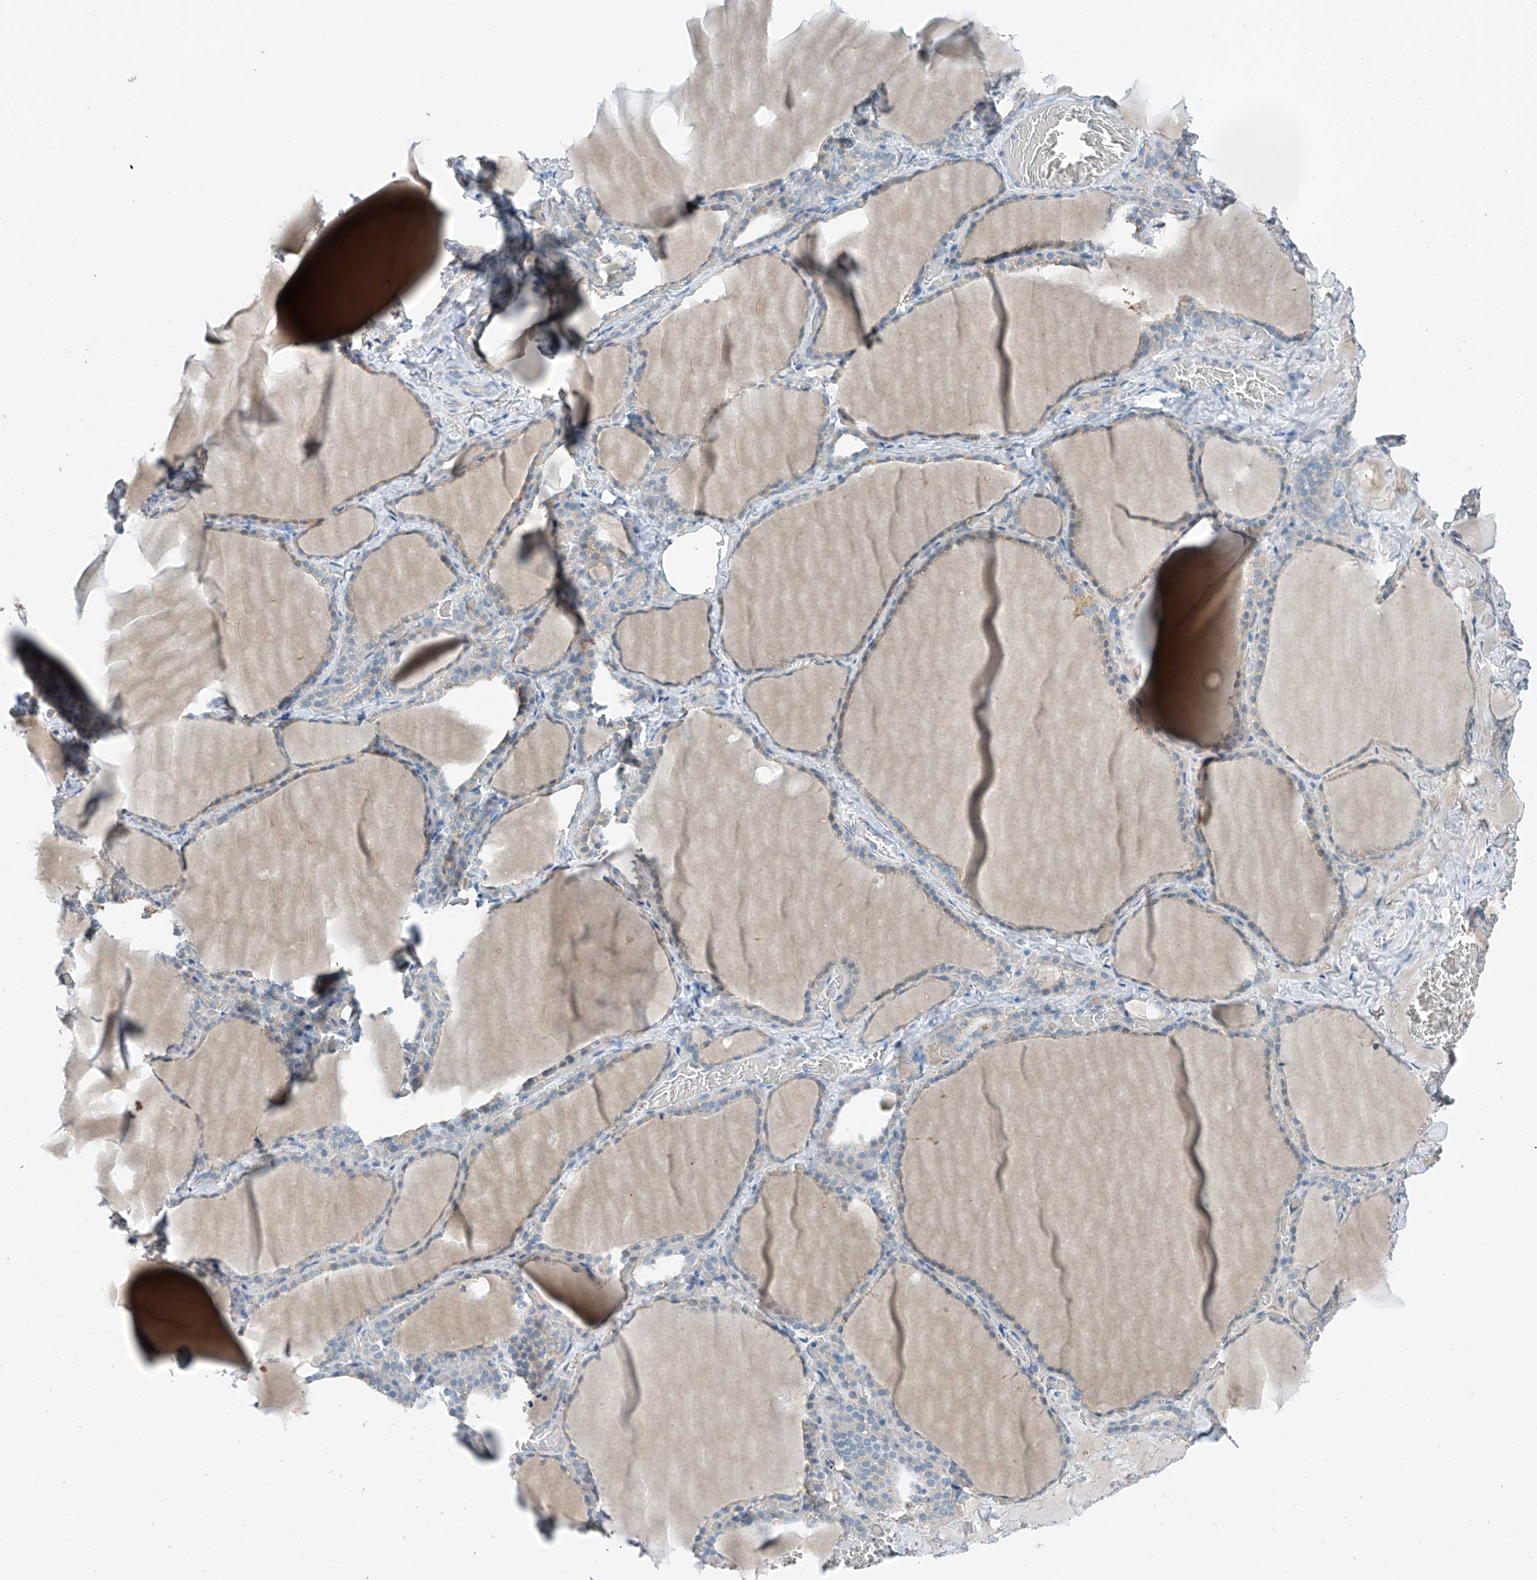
{"staining": {"intensity": "weak", "quantity": "<25%", "location": "cytoplasmic/membranous"}, "tissue": "thyroid gland", "cell_type": "Glandular cells", "image_type": "normal", "snomed": [{"axis": "morphology", "description": "Normal tissue, NOS"}, {"axis": "topography", "description": "Thyroid gland"}], "caption": "Immunohistochemical staining of benign human thyroid gland shows no significant expression in glandular cells.", "gene": "MDGA1", "patient": {"sex": "female", "age": 22}}